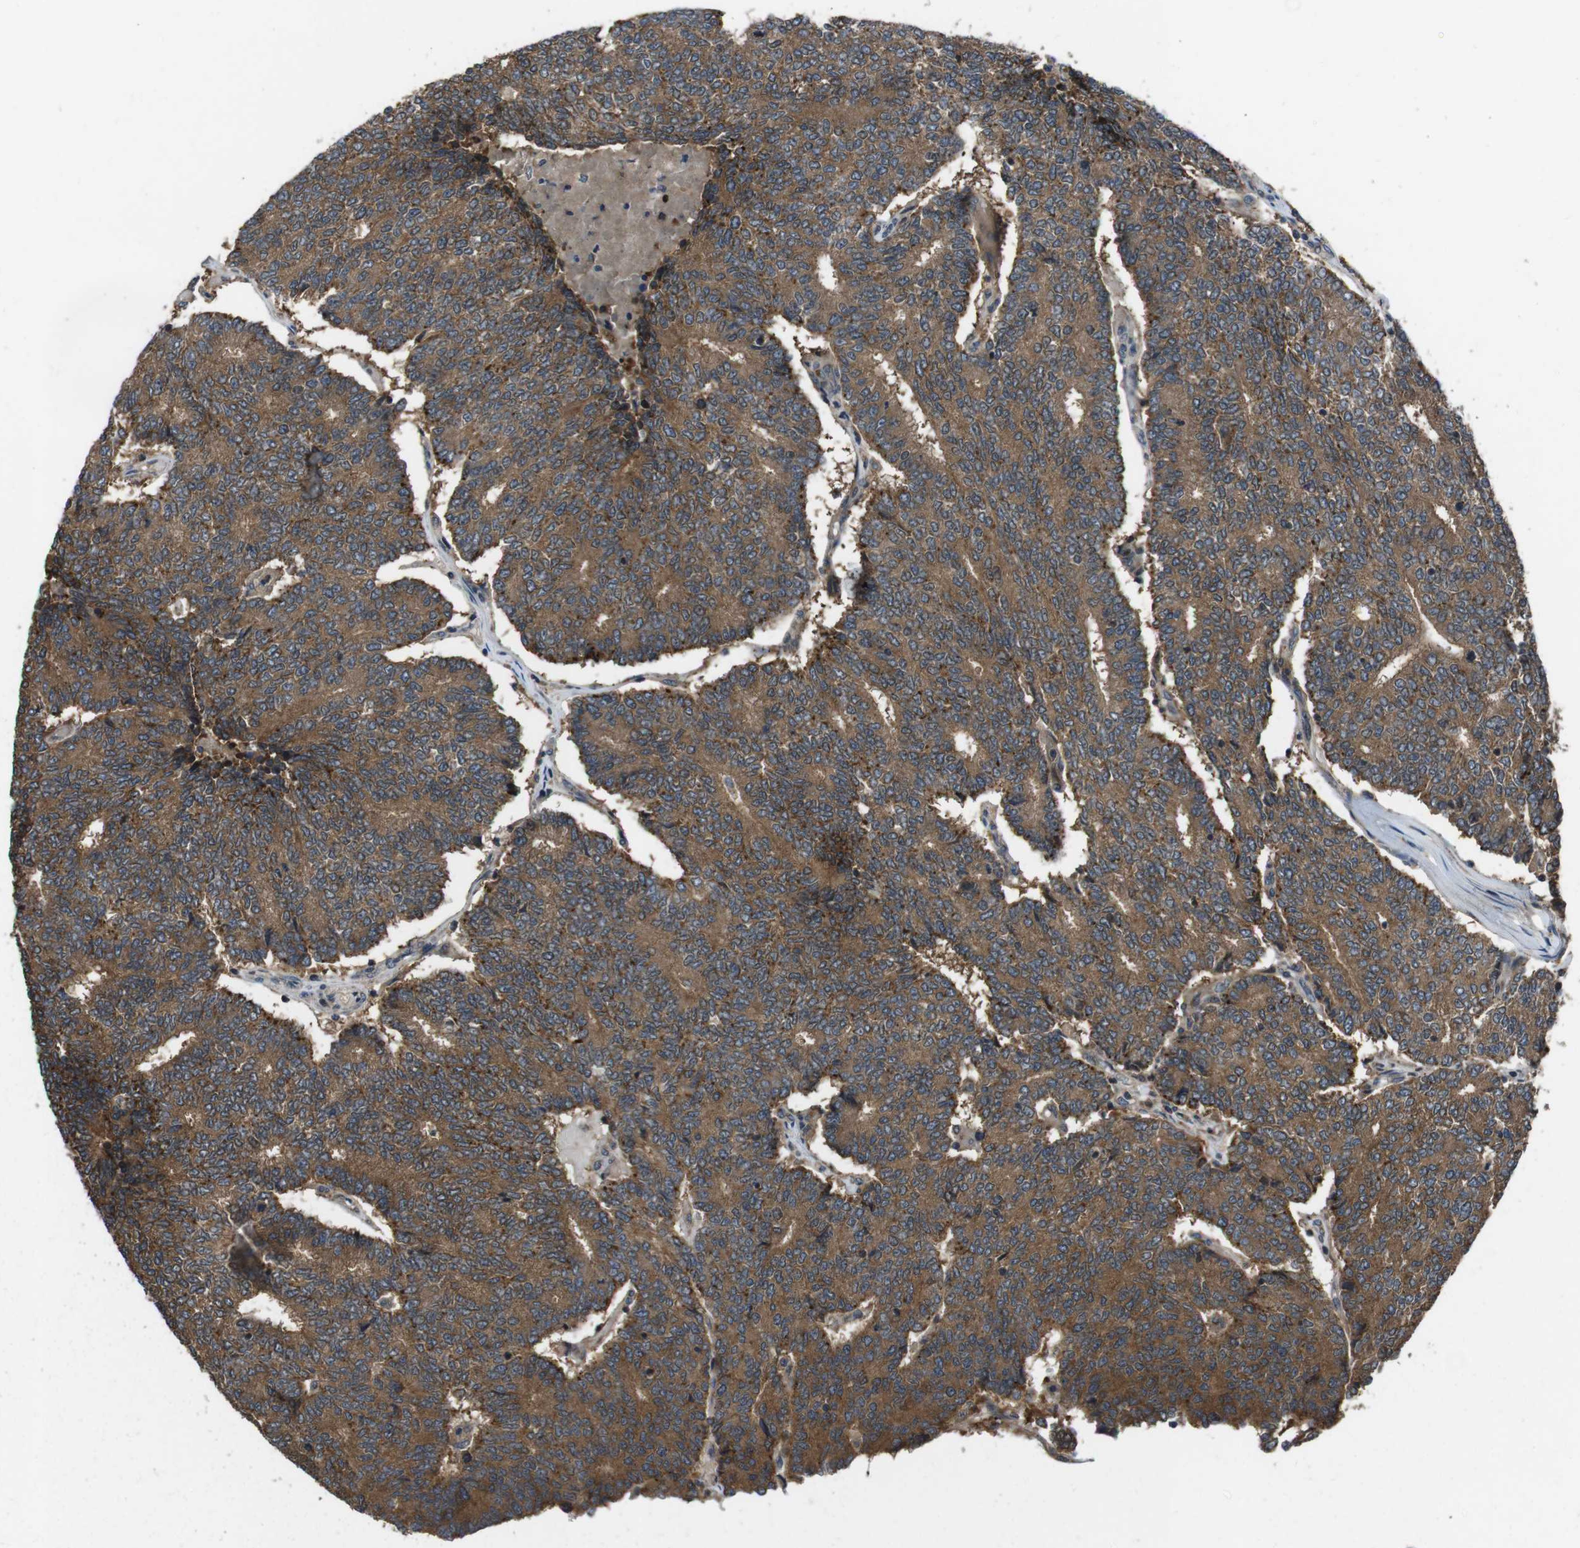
{"staining": {"intensity": "moderate", "quantity": ">75%", "location": "cytoplasmic/membranous"}, "tissue": "prostate cancer", "cell_type": "Tumor cells", "image_type": "cancer", "snomed": [{"axis": "morphology", "description": "Normal tissue, NOS"}, {"axis": "morphology", "description": "Adenocarcinoma, High grade"}, {"axis": "topography", "description": "Prostate"}, {"axis": "topography", "description": "Seminal veicle"}], "caption": "Prostate cancer stained for a protein demonstrates moderate cytoplasmic/membranous positivity in tumor cells.", "gene": "SLC22A23", "patient": {"sex": "male", "age": 55}}